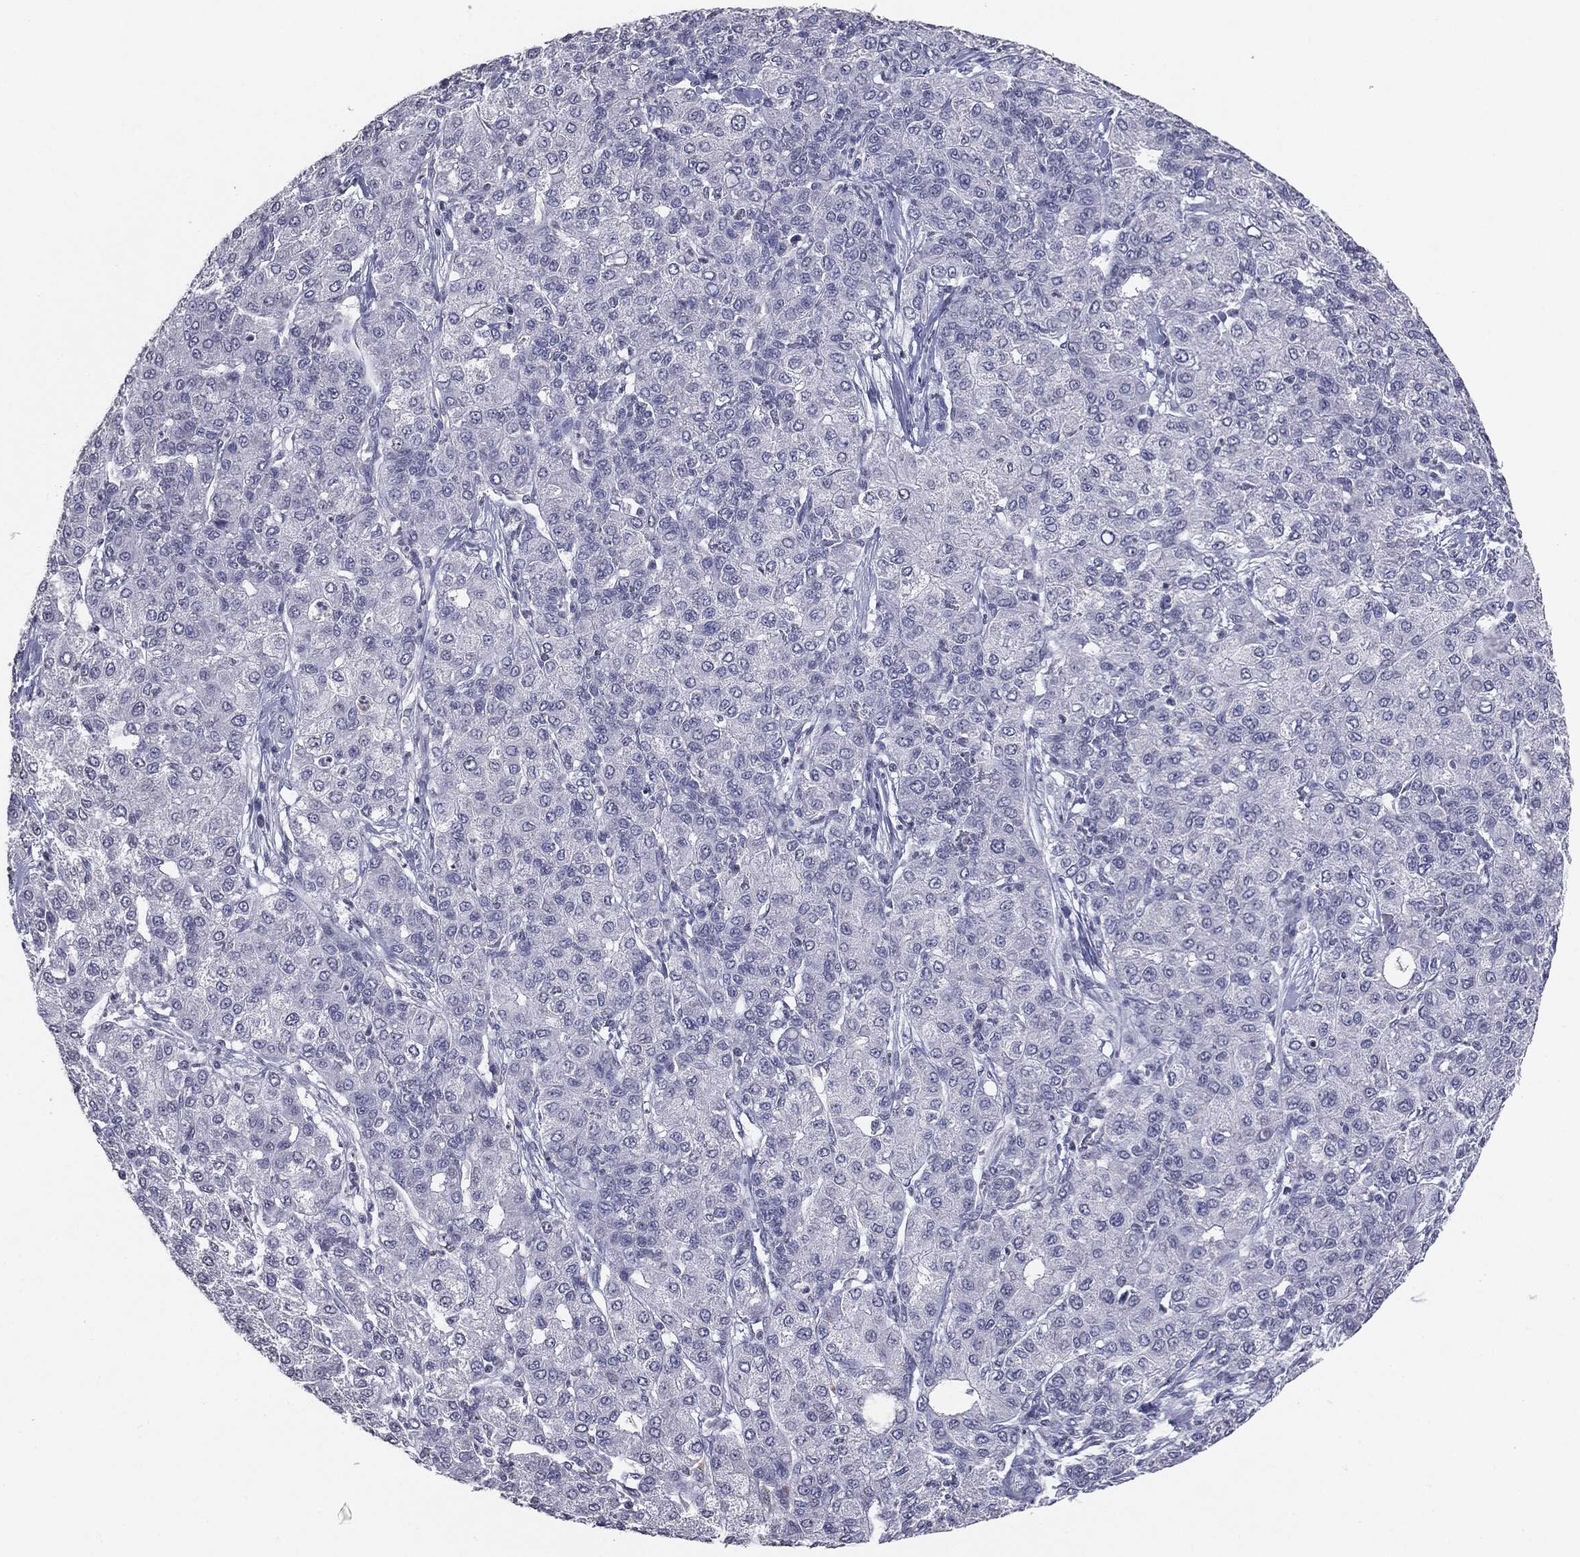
{"staining": {"intensity": "negative", "quantity": "none", "location": "none"}, "tissue": "liver cancer", "cell_type": "Tumor cells", "image_type": "cancer", "snomed": [{"axis": "morphology", "description": "Carcinoma, Hepatocellular, NOS"}, {"axis": "topography", "description": "Liver"}], "caption": "This micrograph is of hepatocellular carcinoma (liver) stained with IHC to label a protein in brown with the nuclei are counter-stained blue. There is no expression in tumor cells.", "gene": "SERPINB4", "patient": {"sex": "male", "age": 65}}